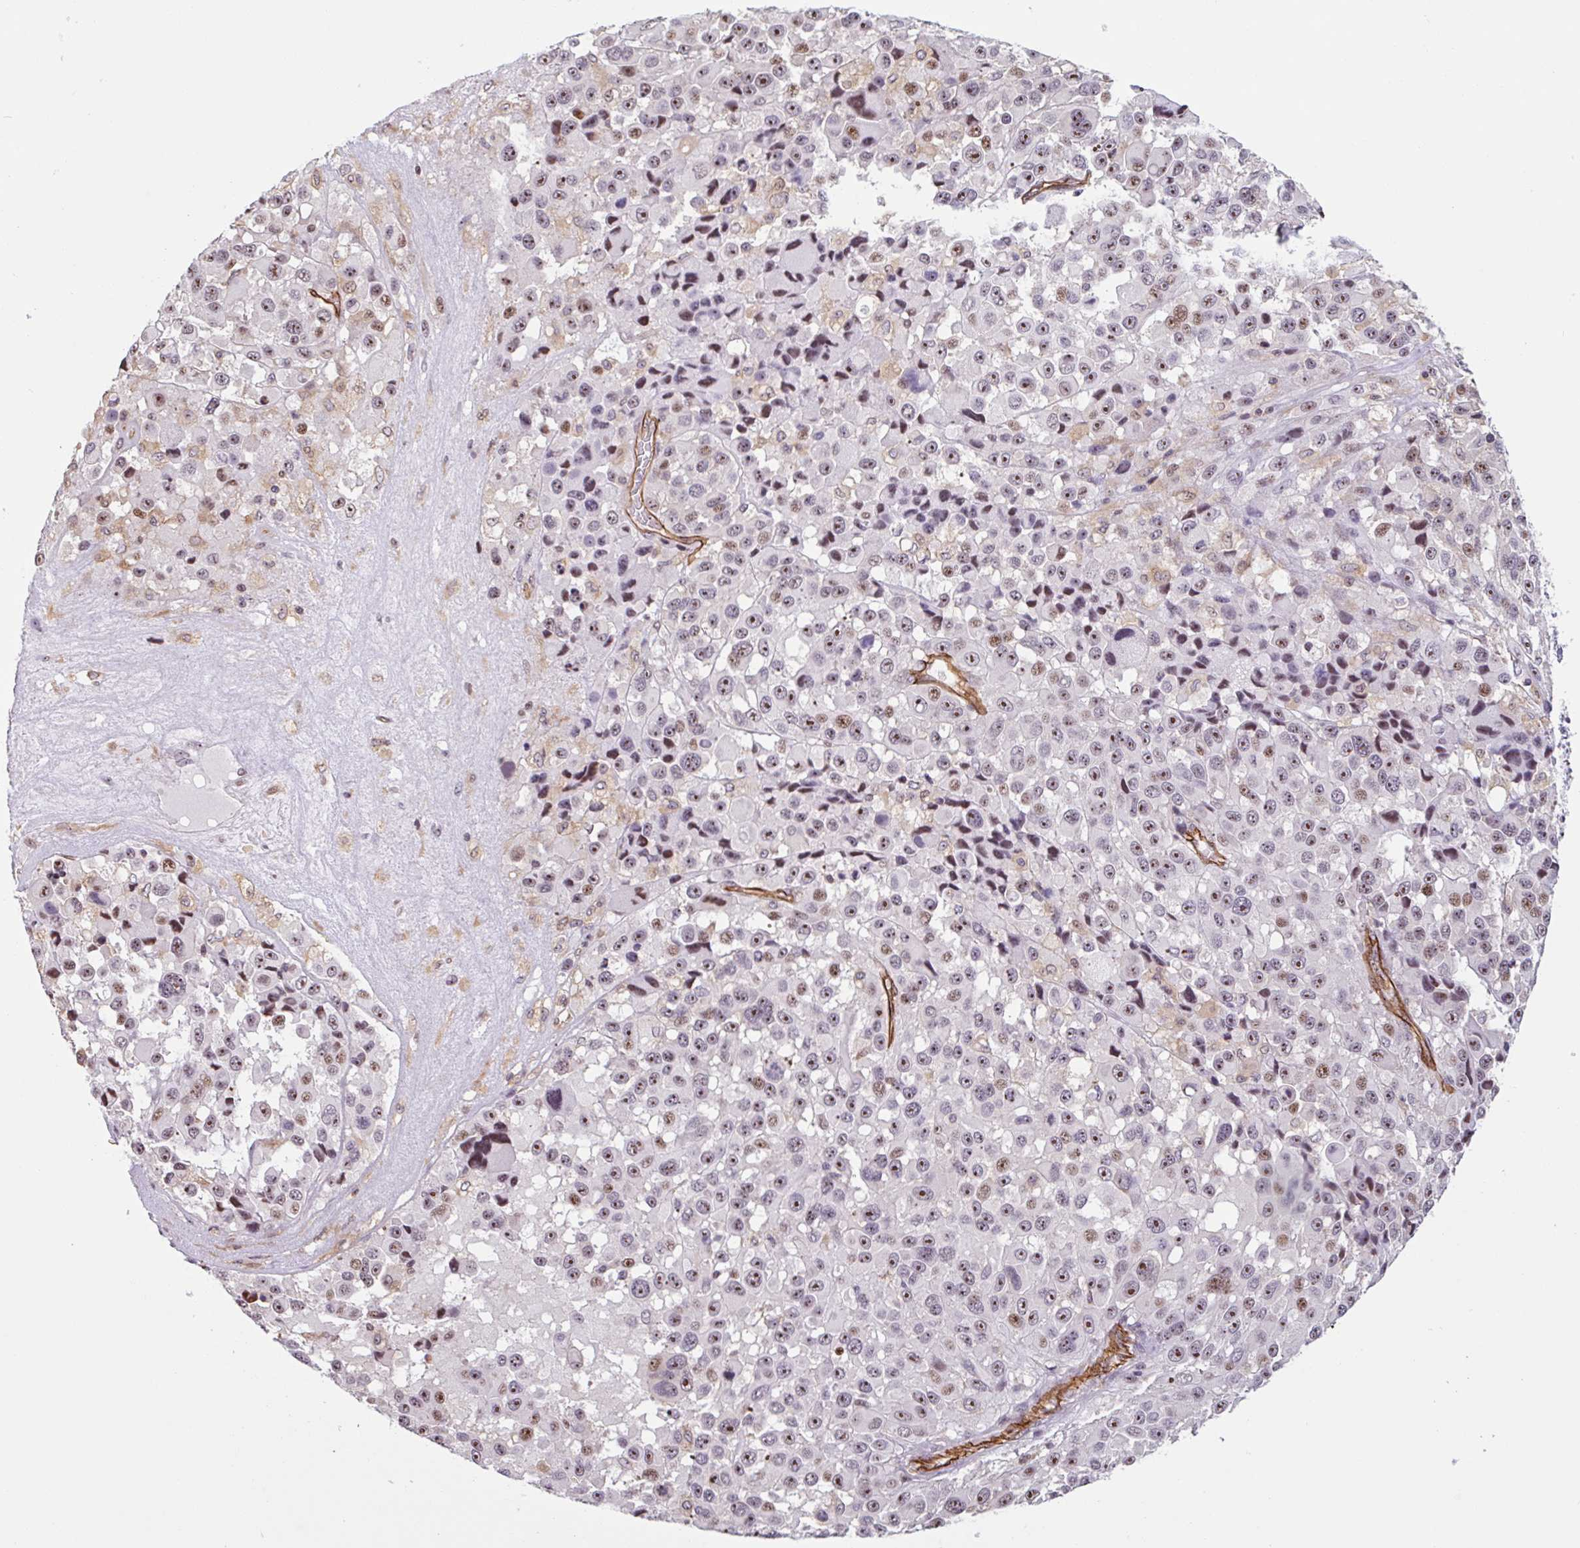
{"staining": {"intensity": "moderate", "quantity": ">75%", "location": "nuclear"}, "tissue": "melanoma", "cell_type": "Tumor cells", "image_type": "cancer", "snomed": [{"axis": "morphology", "description": "Malignant melanoma, Metastatic site"}, {"axis": "topography", "description": "Lymph node"}], "caption": "A photomicrograph showing moderate nuclear expression in approximately >75% of tumor cells in malignant melanoma (metastatic site), as visualized by brown immunohistochemical staining.", "gene": "ZNF689", "patient": {"sex": "female", "age": 65}}